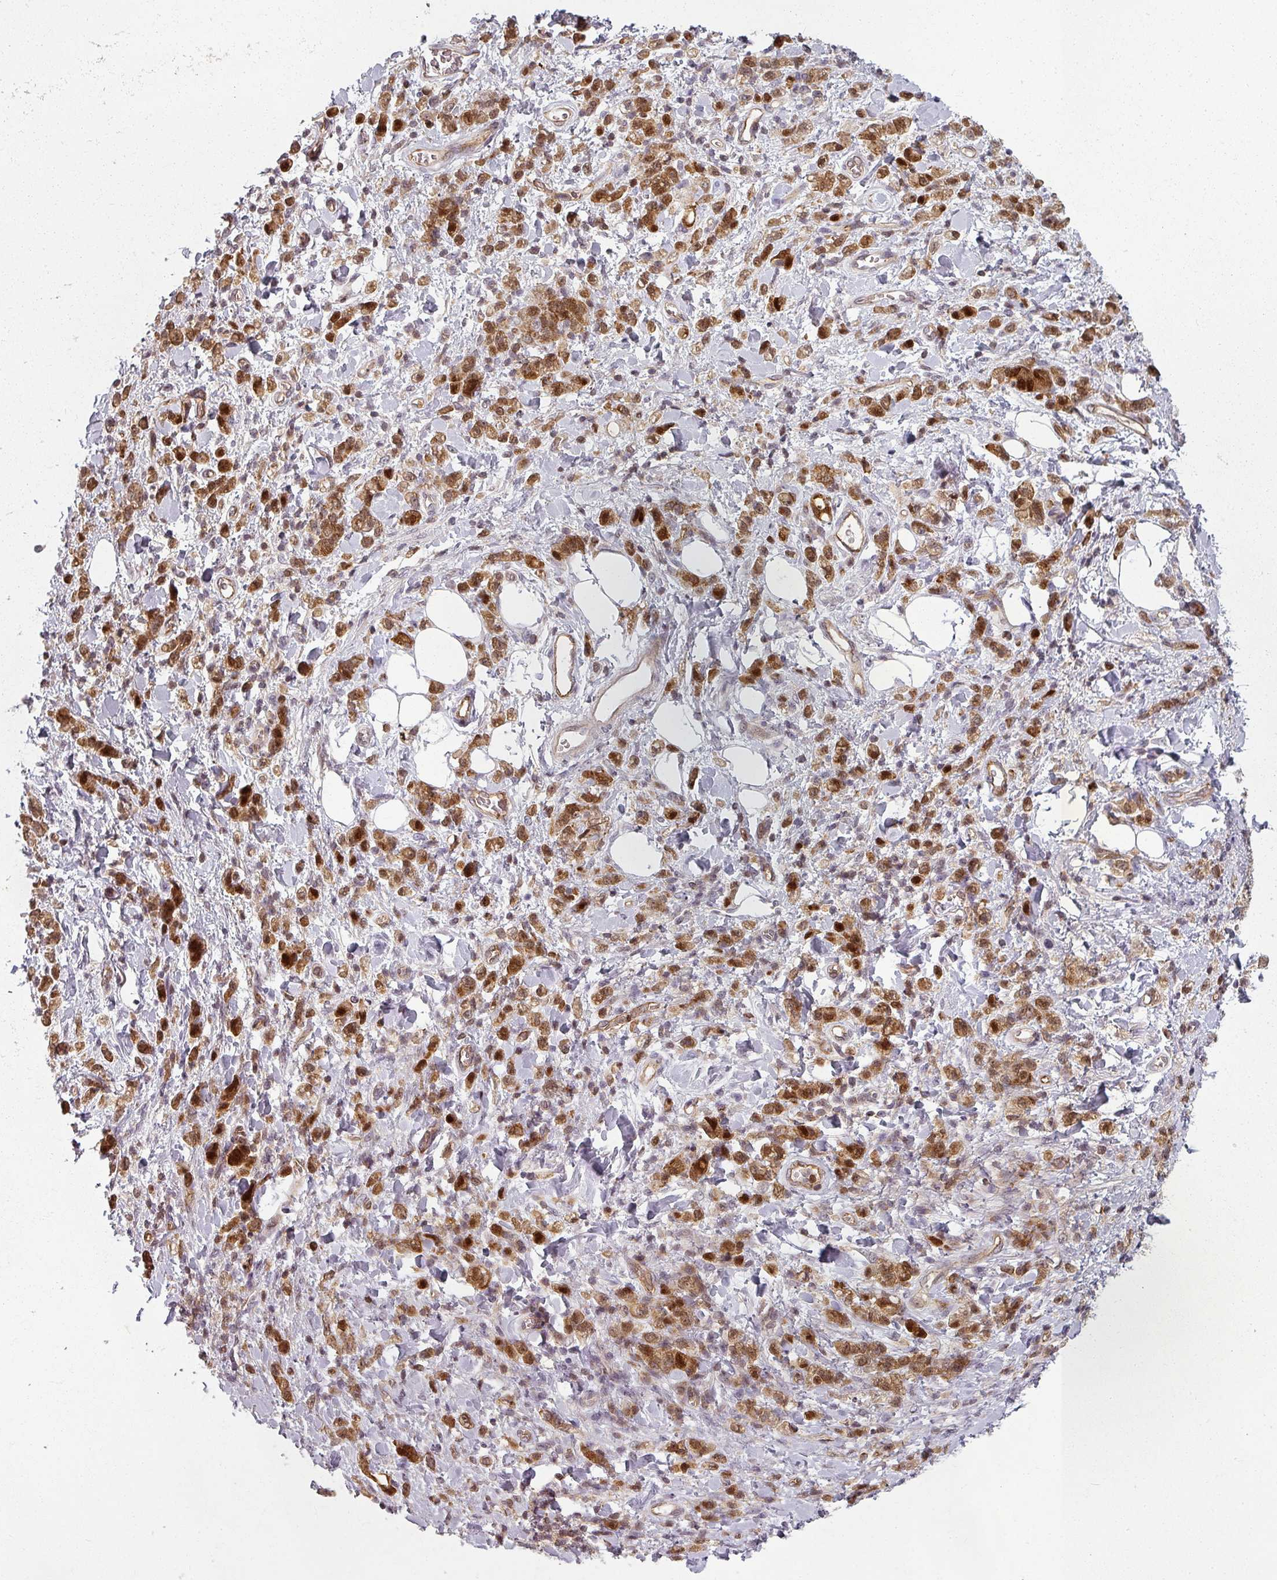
{"staining": {"intensity": "moderate", "quantity": ">75%", "location": "cytoplasmic/membranous,nuclear"}, "tissue": "stomach cancer", "cell_type": "Tumor cells", "image_type": "cancer", "snomed": [{"axis": "morphology", "description": "Adenocarcinoma, NOS"}, {"axis": "topography", "description": "Stomach"}], "caption": "Protein staining of stomach cancer tissue demonstrates moderate cytoplasmic/membranous and nuclear expression in approximately >75% of tumor cells.", "gene": "CLIC1", "patient": {"sex": "male", "age": 77}}